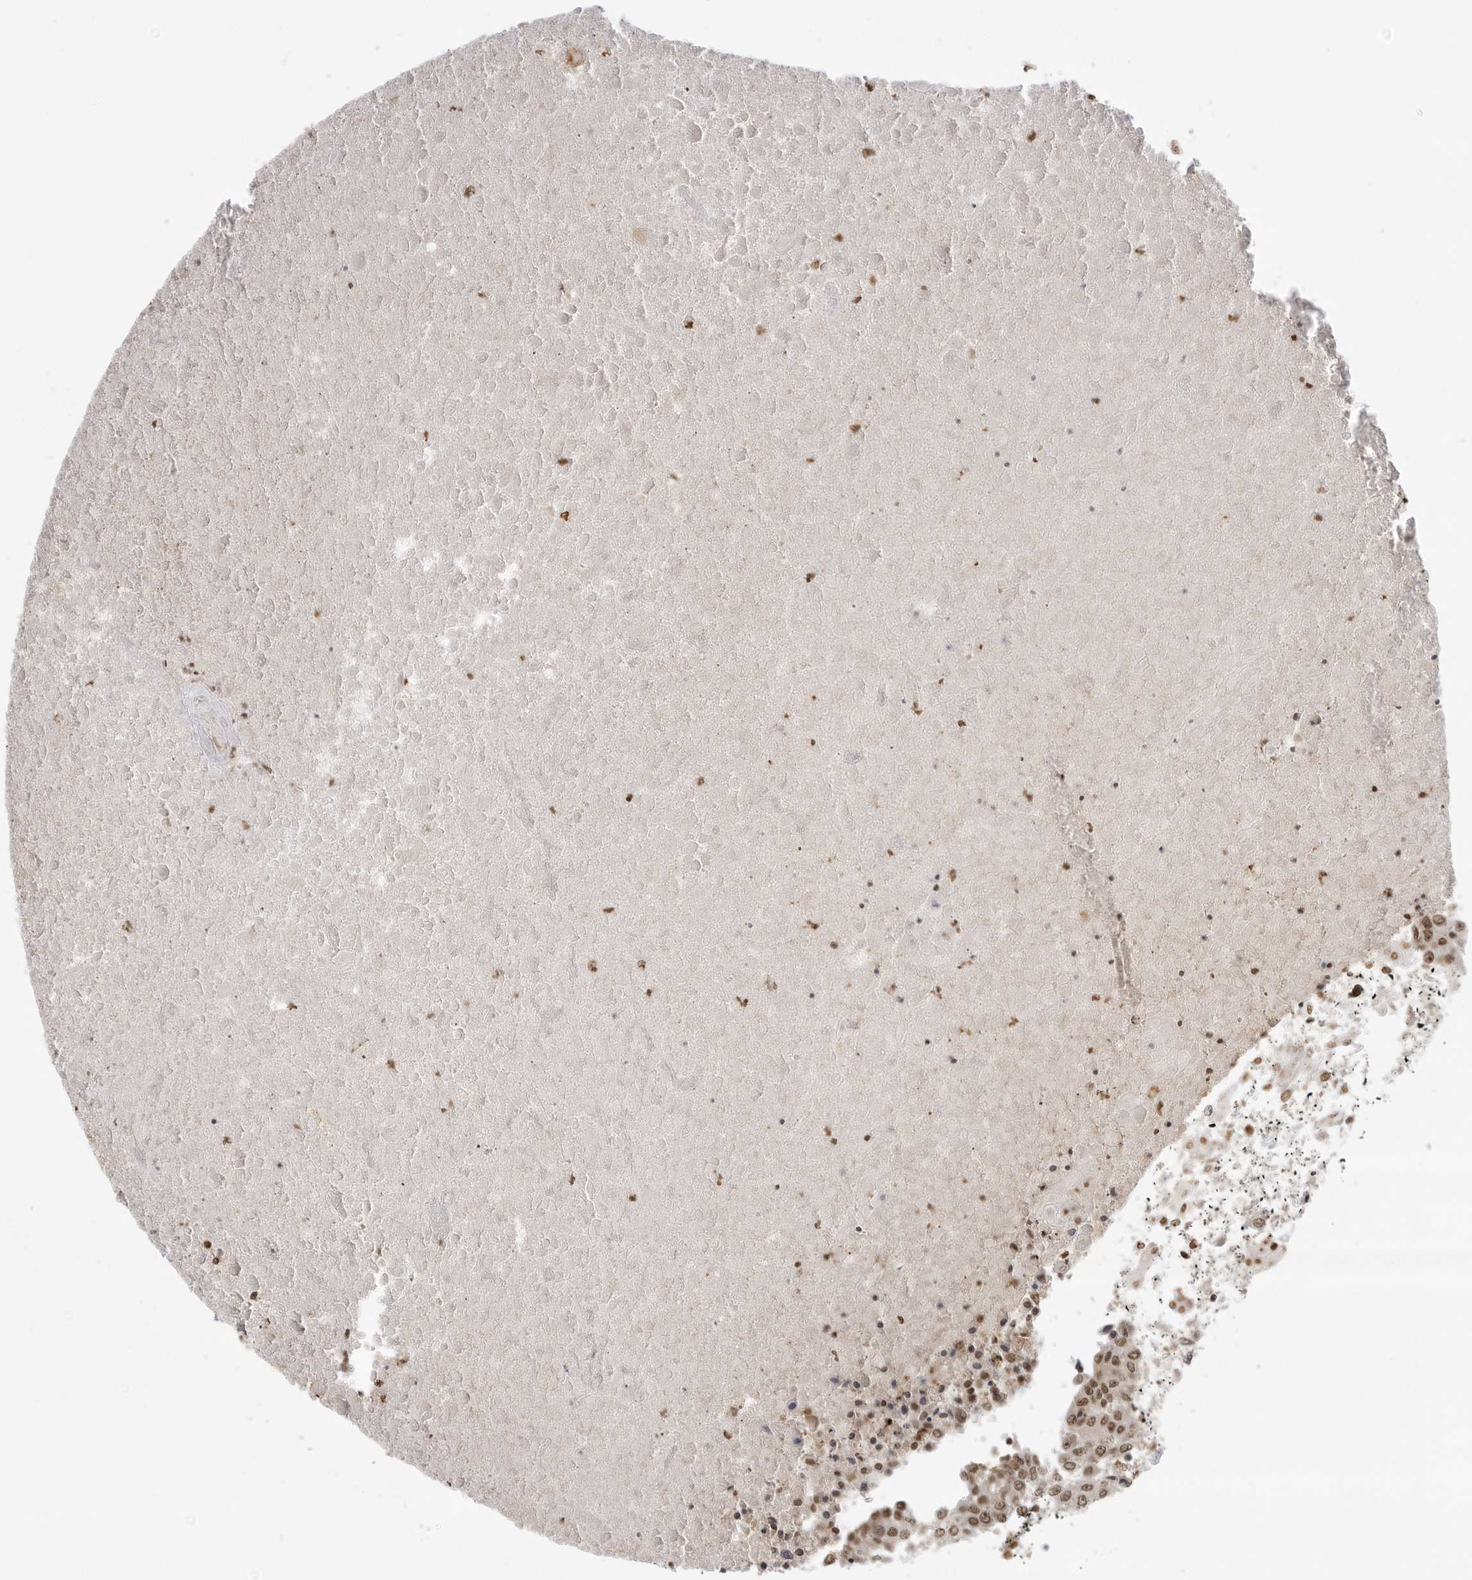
{"staining": {"intensity": "moderate", "quantity": ">75%", "location": "nuclear"}, "tissue": "urothelial cancer", "cell_type": "Tumor cells", "image_type": "cancer", "snomed": [{"axis": "morphology", "description": "Urothelial carcinoma, High grade"}, {"axis": "topography", "description": "Urinary bladder"}], "caption": "The immunohistochemical stain highlights moderate nuclear staining in tumor cells of urothelial cancer tissue. Using DAB (3,3'-diaminobenzidine) (brown) and hematoxylin (blue) stains, captured at high magnification using brightfield microscopy.", "gene": "RPA2", "patient": {"sex": "female", "age": 85}}